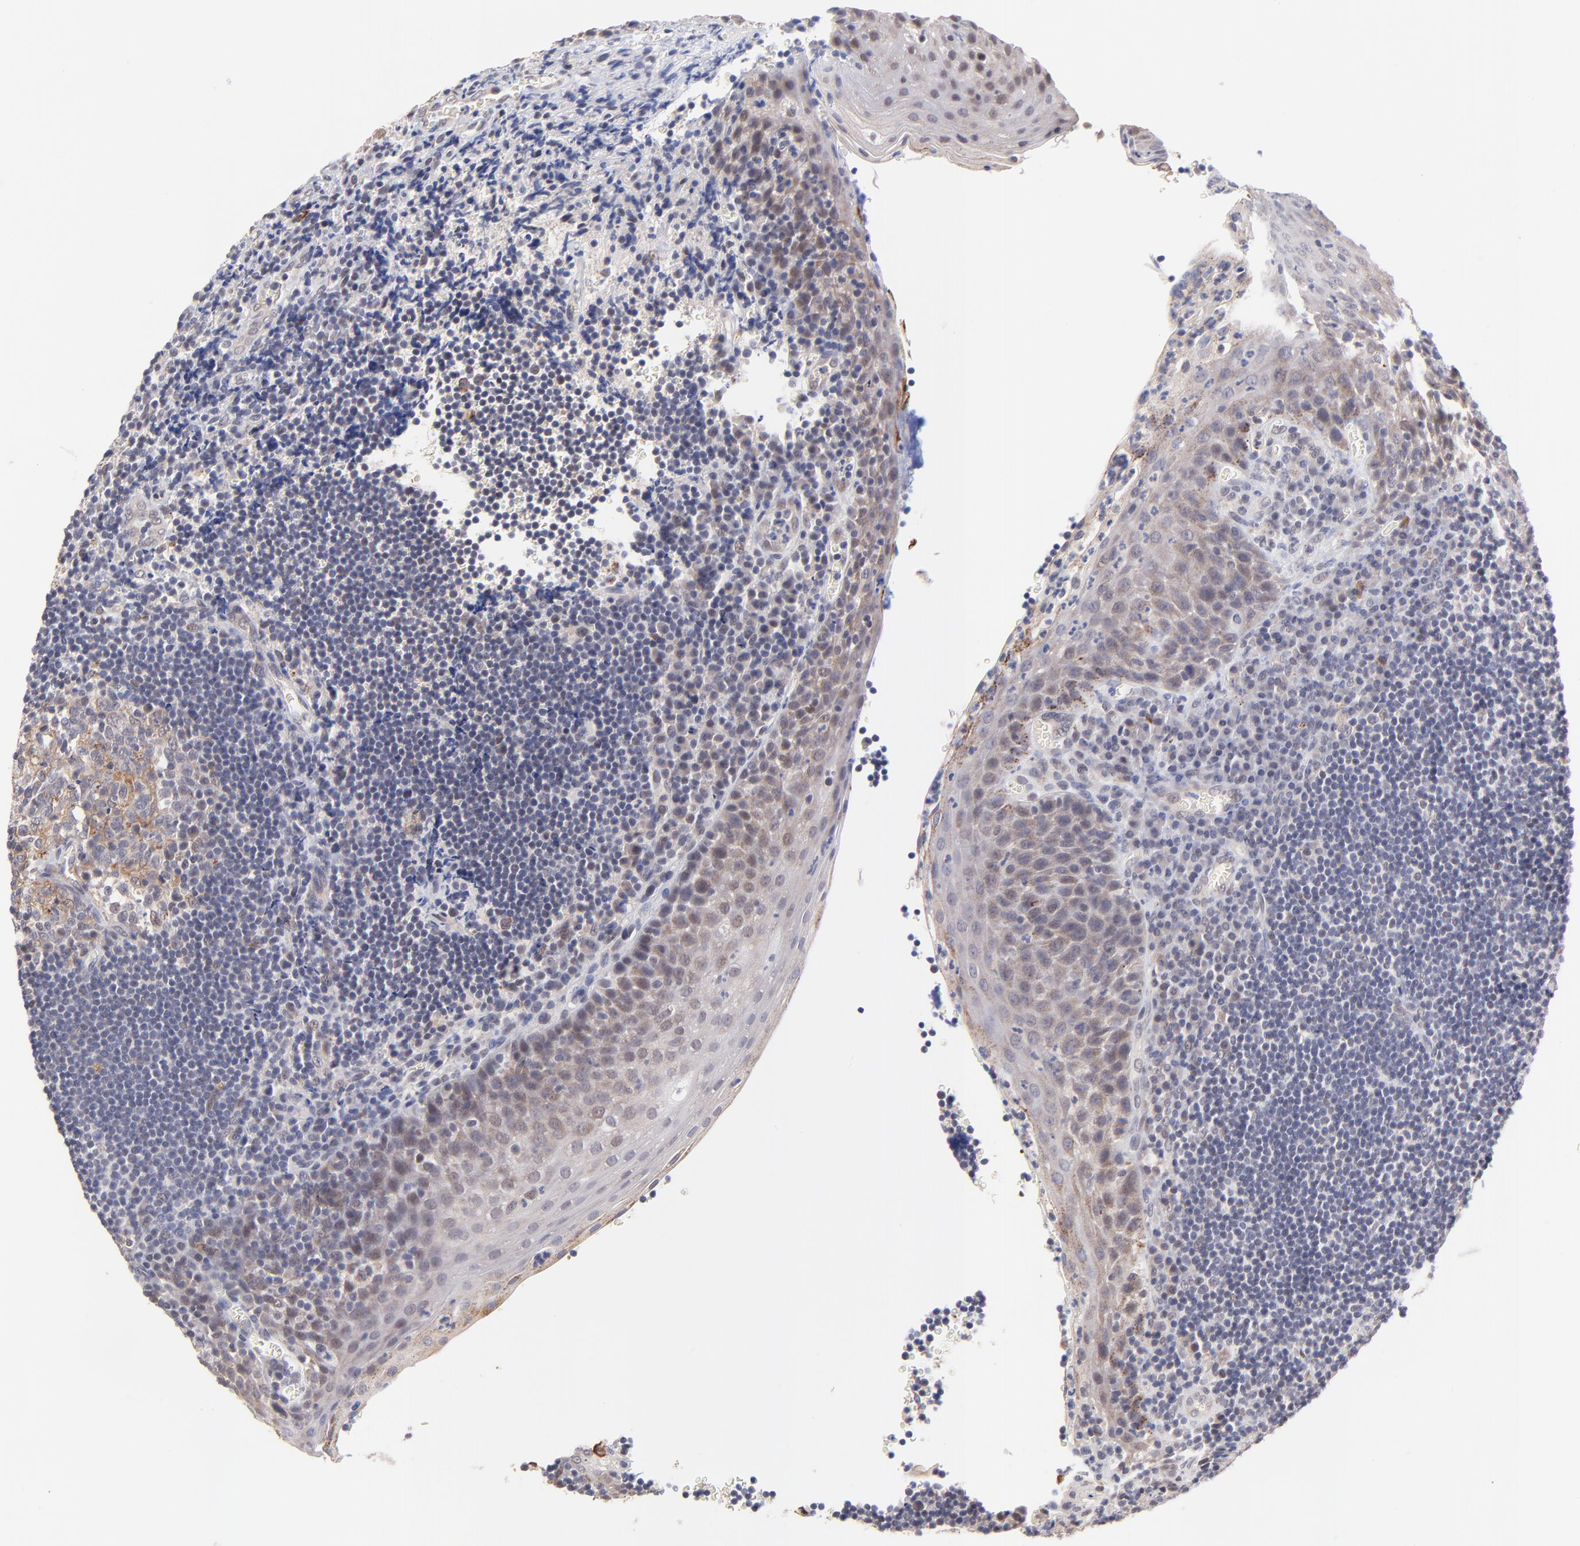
{"staining": {"intensity": "weak", "quantity": "25%-75%", "location": "cytoplasmic/membranous"}, "tissue": "tonsil", "cell_type": "Germinal center cells", "image_type": "normal", "snomed": [{"axis": "morphology", "description": "Normal tissue, NOS"}, {"axis": "topography", "description": "Tonsil"}], "caption": "Immunohistochemistry (IHC) of unremarkable tonsil reveals low levels of weak cytoplasmic/membranous positivity in approximately 25%-75% of germinal center cells.", "gene": "ZNF747", "patient": {"sex": "male", "age": 20}}